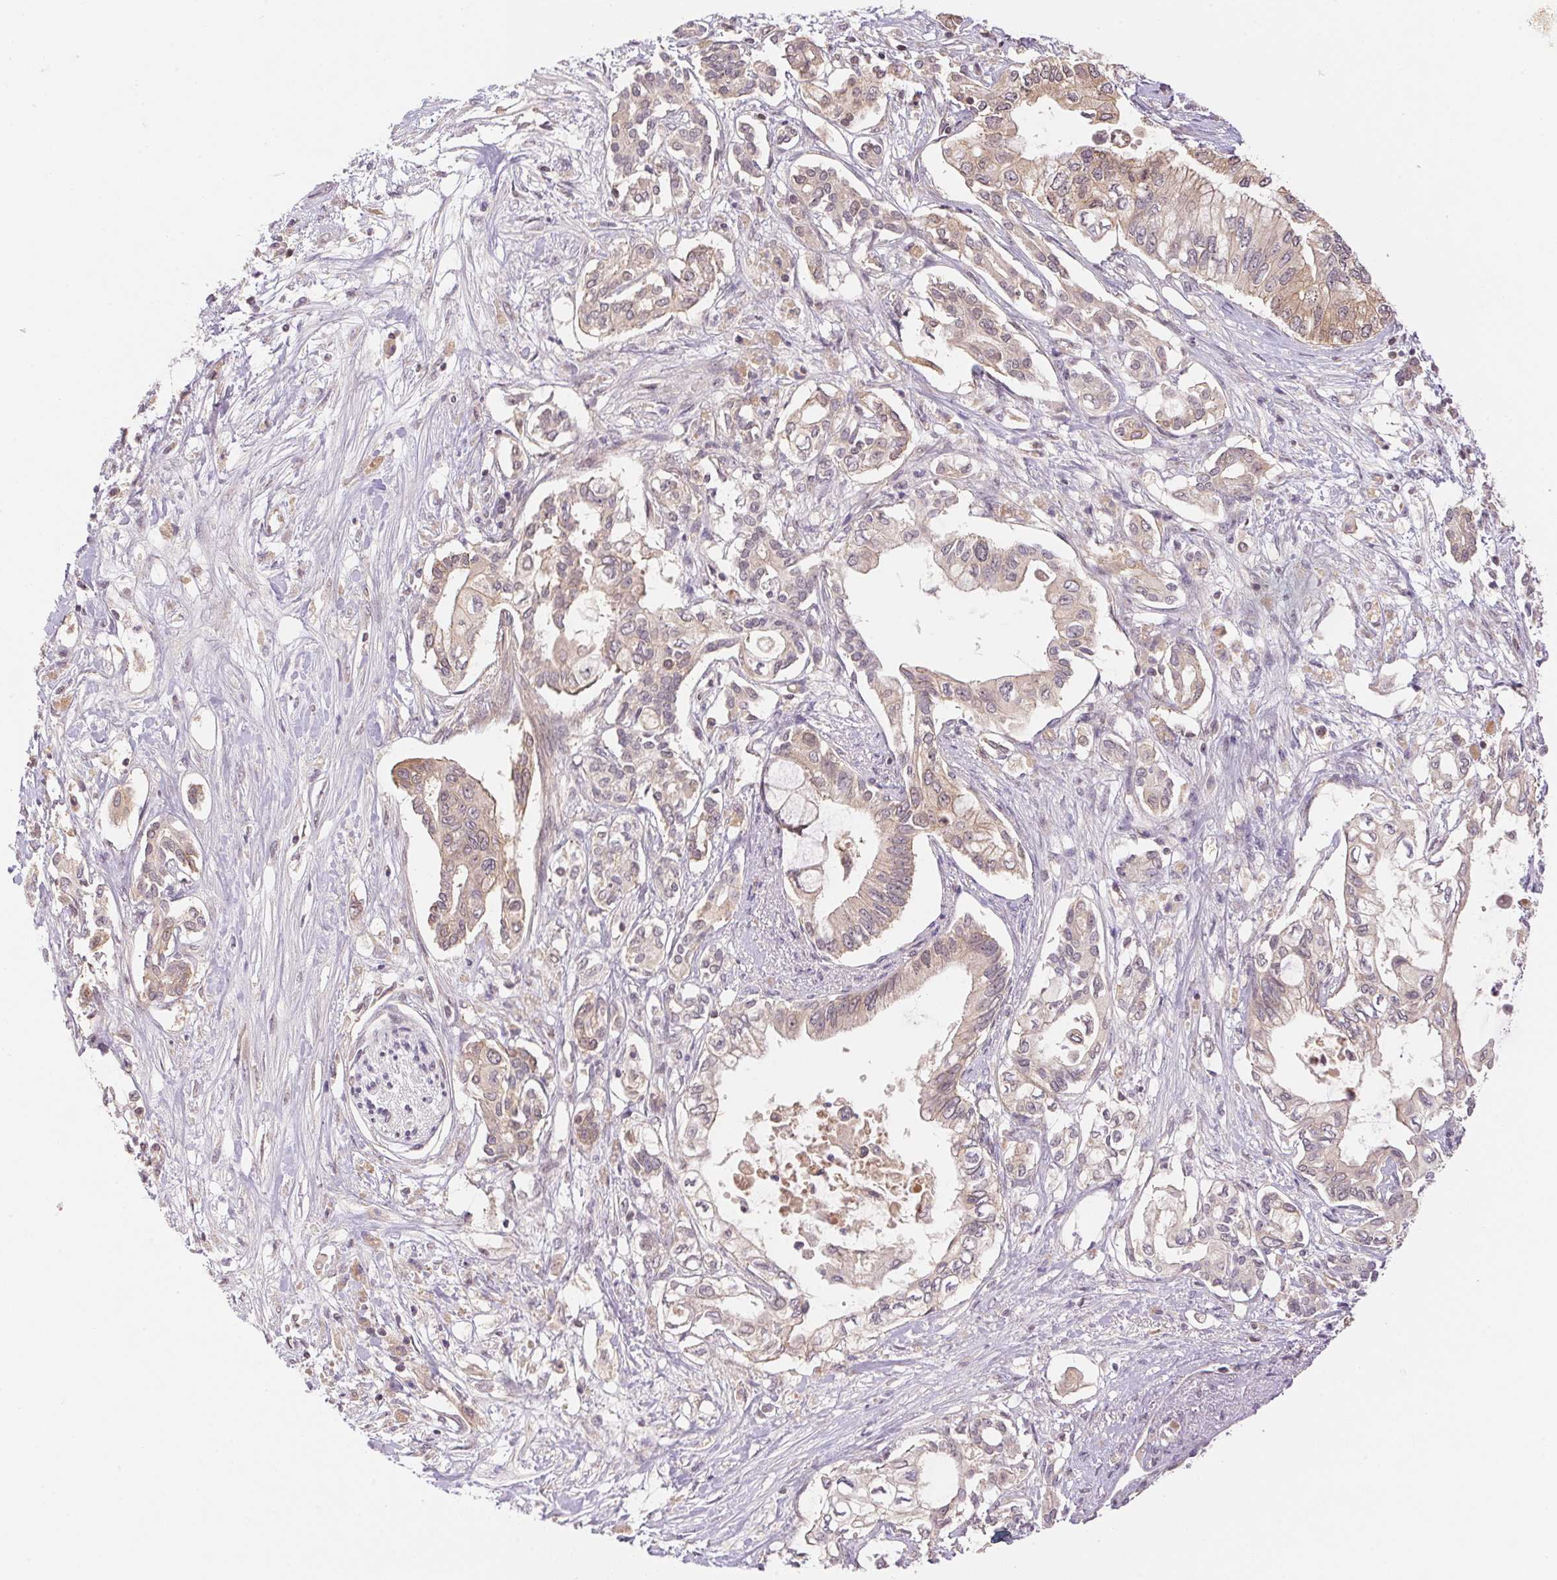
{"staining": {"intensity": "weak", "quantity": "25%-75%", "location": "cytoplasmic/membranous"}, "tissue": "pancreatic cancer", "cell_type": "Tumor cells", "image_type": "cancer", "snomed": [{"axis": "morphology", "description": "Adenocarcinoma, NOS"}, {"axis": "topography", "description": "Pancreas"}], "caption": "Protein expression analysis of human pancreatic cancer reveals weak cytoplasmic/membranous expression in approximately 25%-75% of tumor cells.", "gene": "BNIP5", "patient": {"sex": "female", "age": 63}}